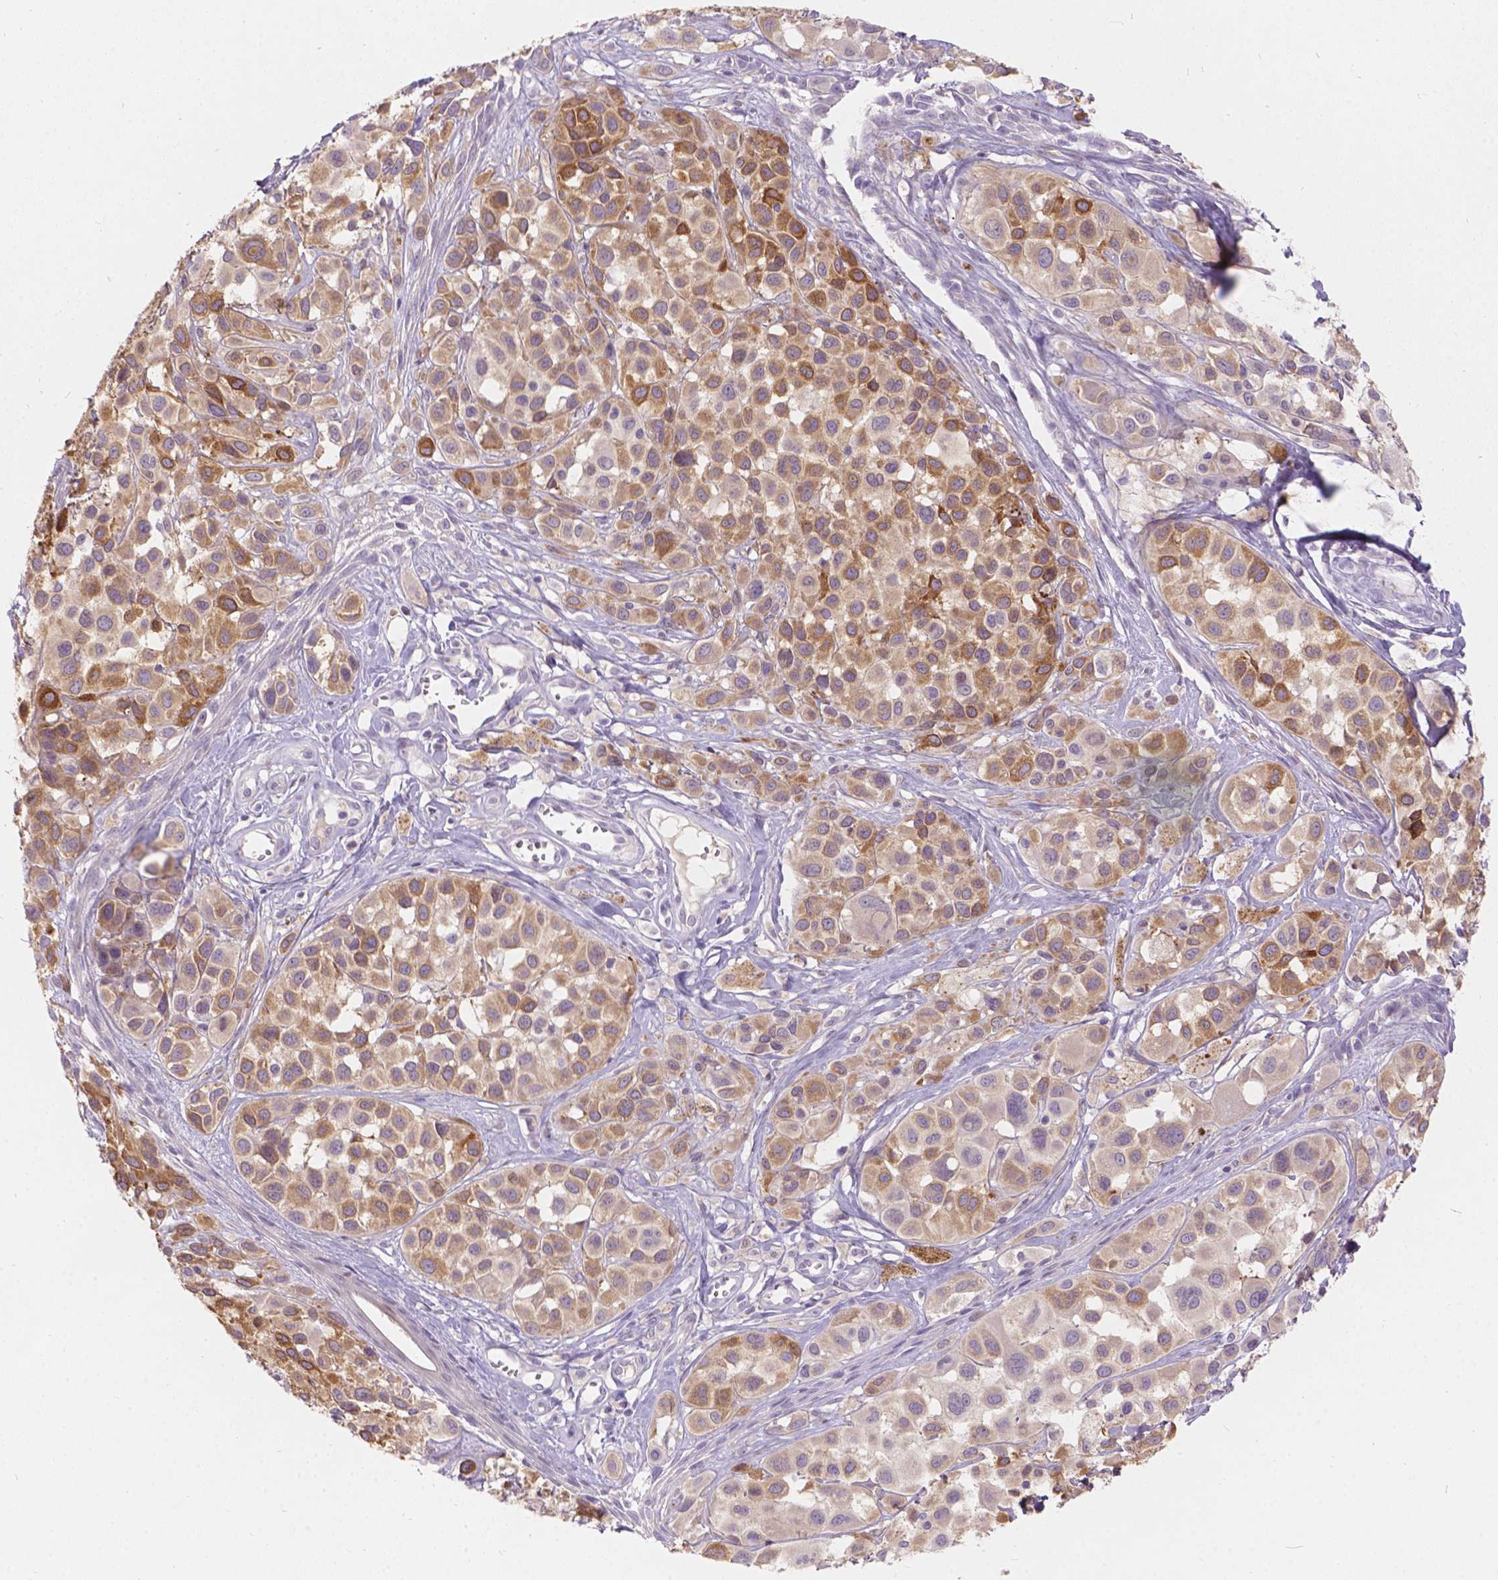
{"staining": {"intensity": "moderate", "quantity": "<25%", "location": "cytoplasmic/membranous"}, "tissue": "melanoma", "cell_type": "Tumor cells", "image_type": "cancer", "snomed": [{"axis": "morphology", "description": "Malignant melanoma, NOS"}, {"axis": "topography", "description": "Skin"}], "caption": "DAB (3,3'-diaminobenzidine) immunohistochemical staining of human melanoma demonstrates moderate cytoplasmic/membranous protein positivity in about <25% of tumor cells.", "gene": "PEX11G", "patient": {"sex": "male", "age": 77}}